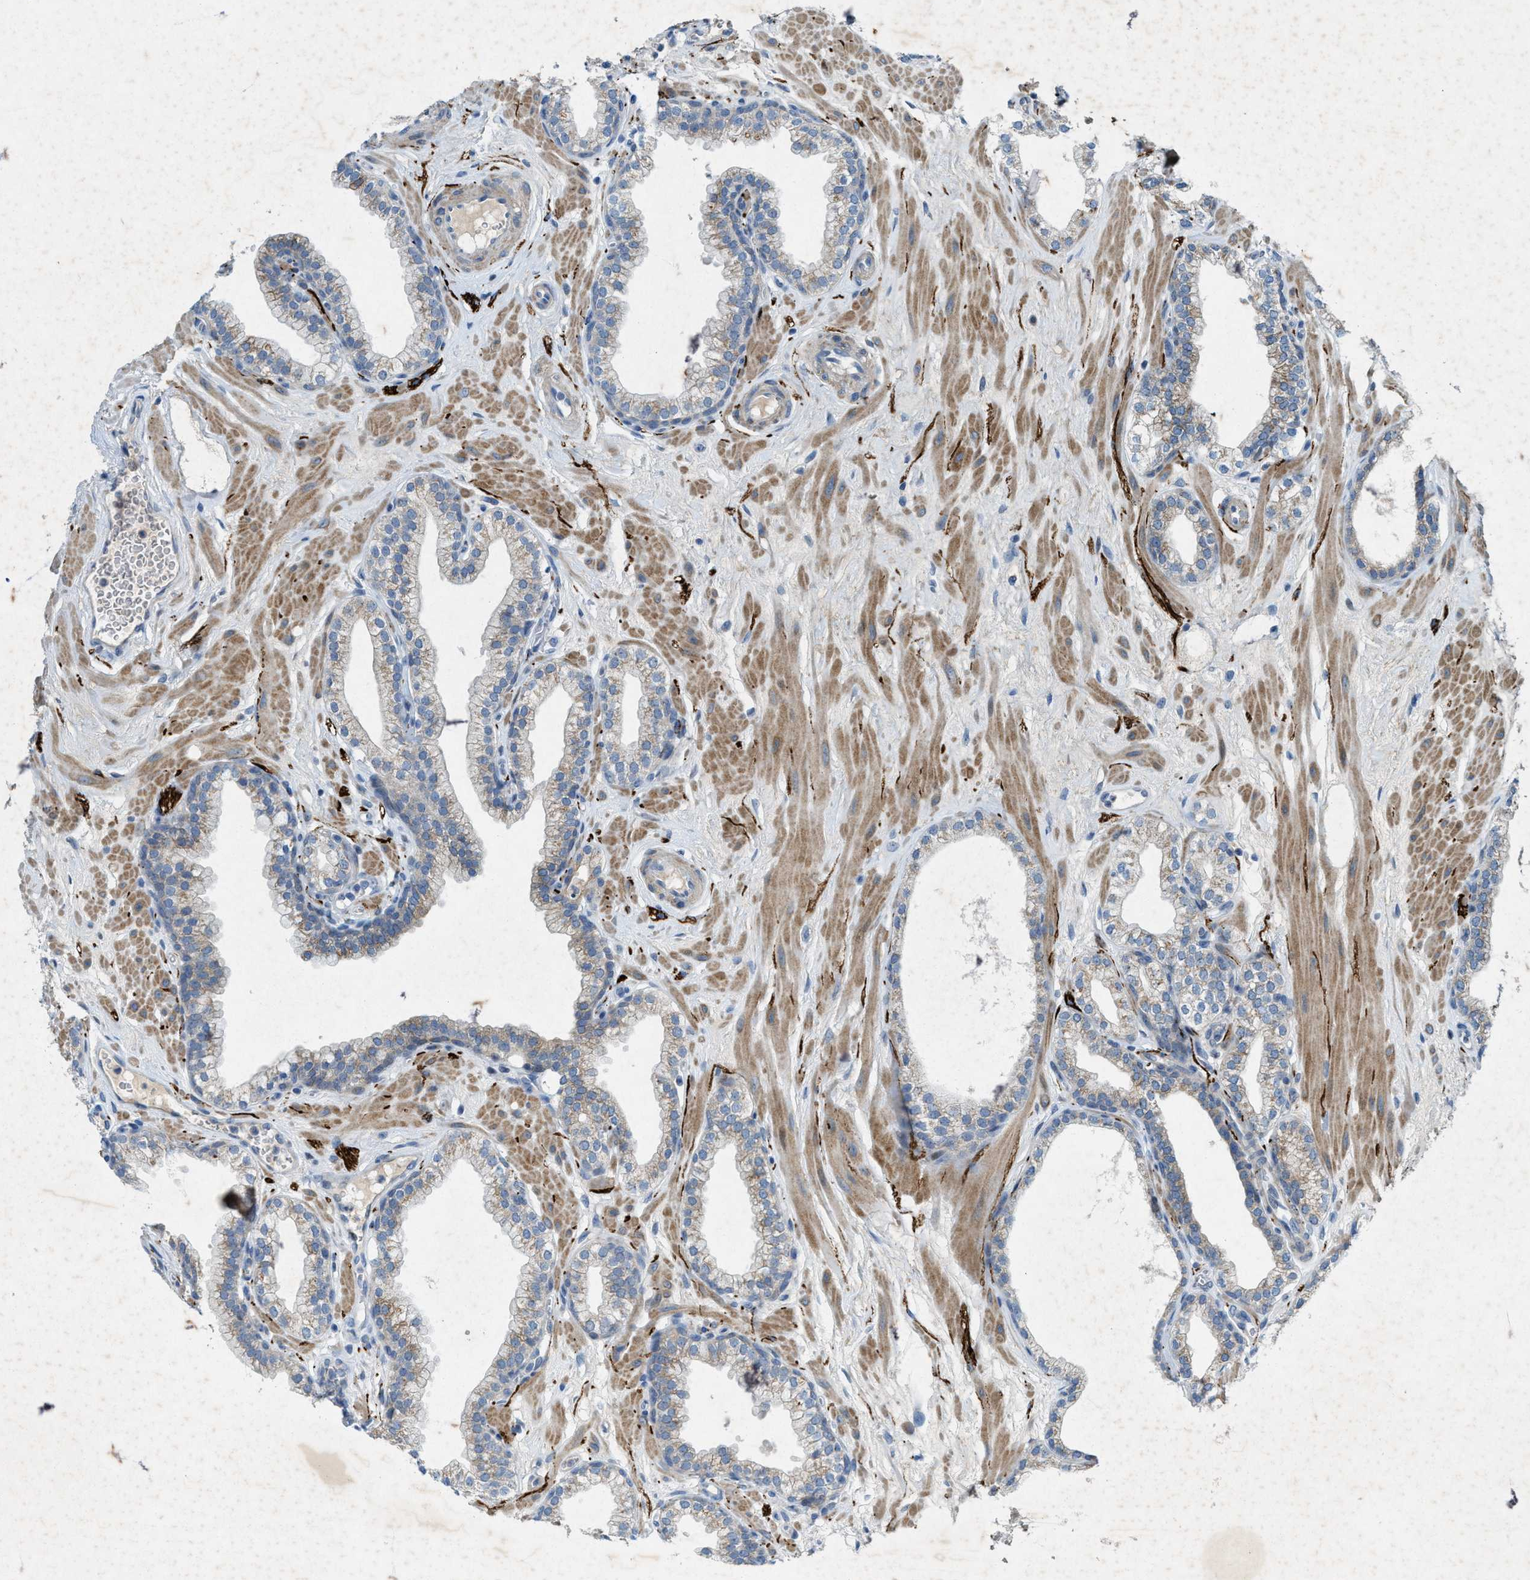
{"staining": {"intensity": "weak", "quantity": "<25%", "location": "cytoplasmic/membranous"}, "tissue": "prostate", "cell_type": "Glandular cells", "image_type": "normal", "snomed": [{"axis": "morphology", "description": "Normal tissue, NOS"}, {"axis": "morphology", "description": "Urothelial carcinoma, Low grade"}, {"axis": "topography", "description": "Urinary bladder"}, {"axis": "topography", "description": "Prostate"}], "caption": "Immunohistochemistry (IHC) histopathology image of unremarkable prostate: prostate stained with DAB exhibits no significant protein staining in glandular cells.", "gene": "URGCP", "patient": {"sex": "male", "age": 60}}